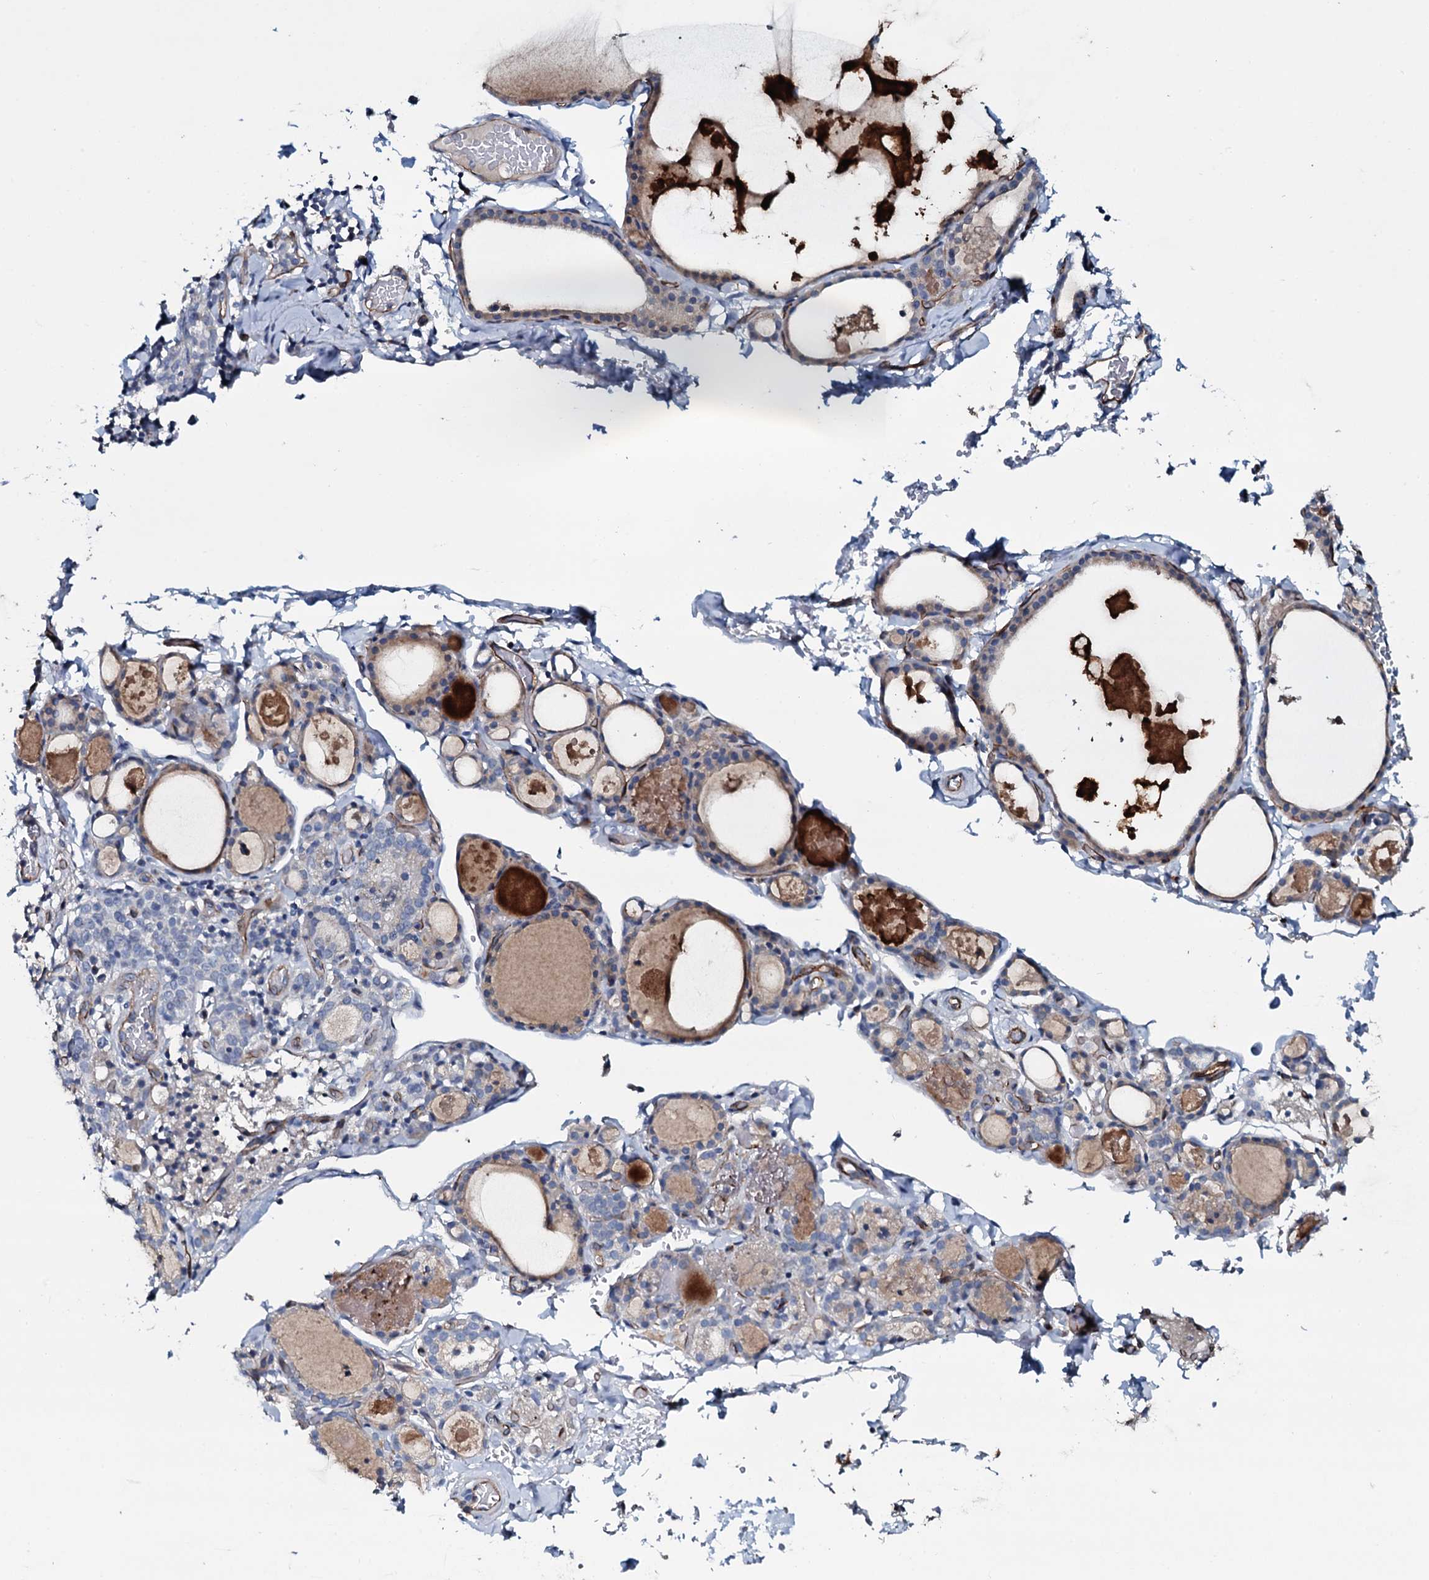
{"staining": {"intensity": "negative", "quantity": "none", "location": "none"}, "tissue": "thyroid gland", "cell_type": "Glandular cells", "image_type": "normal", "snomed": [{"axis": "morphology", "description": "Normal tissue, NOS"}, {"axis": "topography", "description": "Thyroid gland"}], "caption": "Immunohistochemistry micrograph of normal thyroid gland stained for a protein (brown), which reveals no staining in glandular cells. (IHC, brightfield microscopy, high magnification).", "gene": "CLEC14A", "patient": {"sex": "male", "age": 56}}